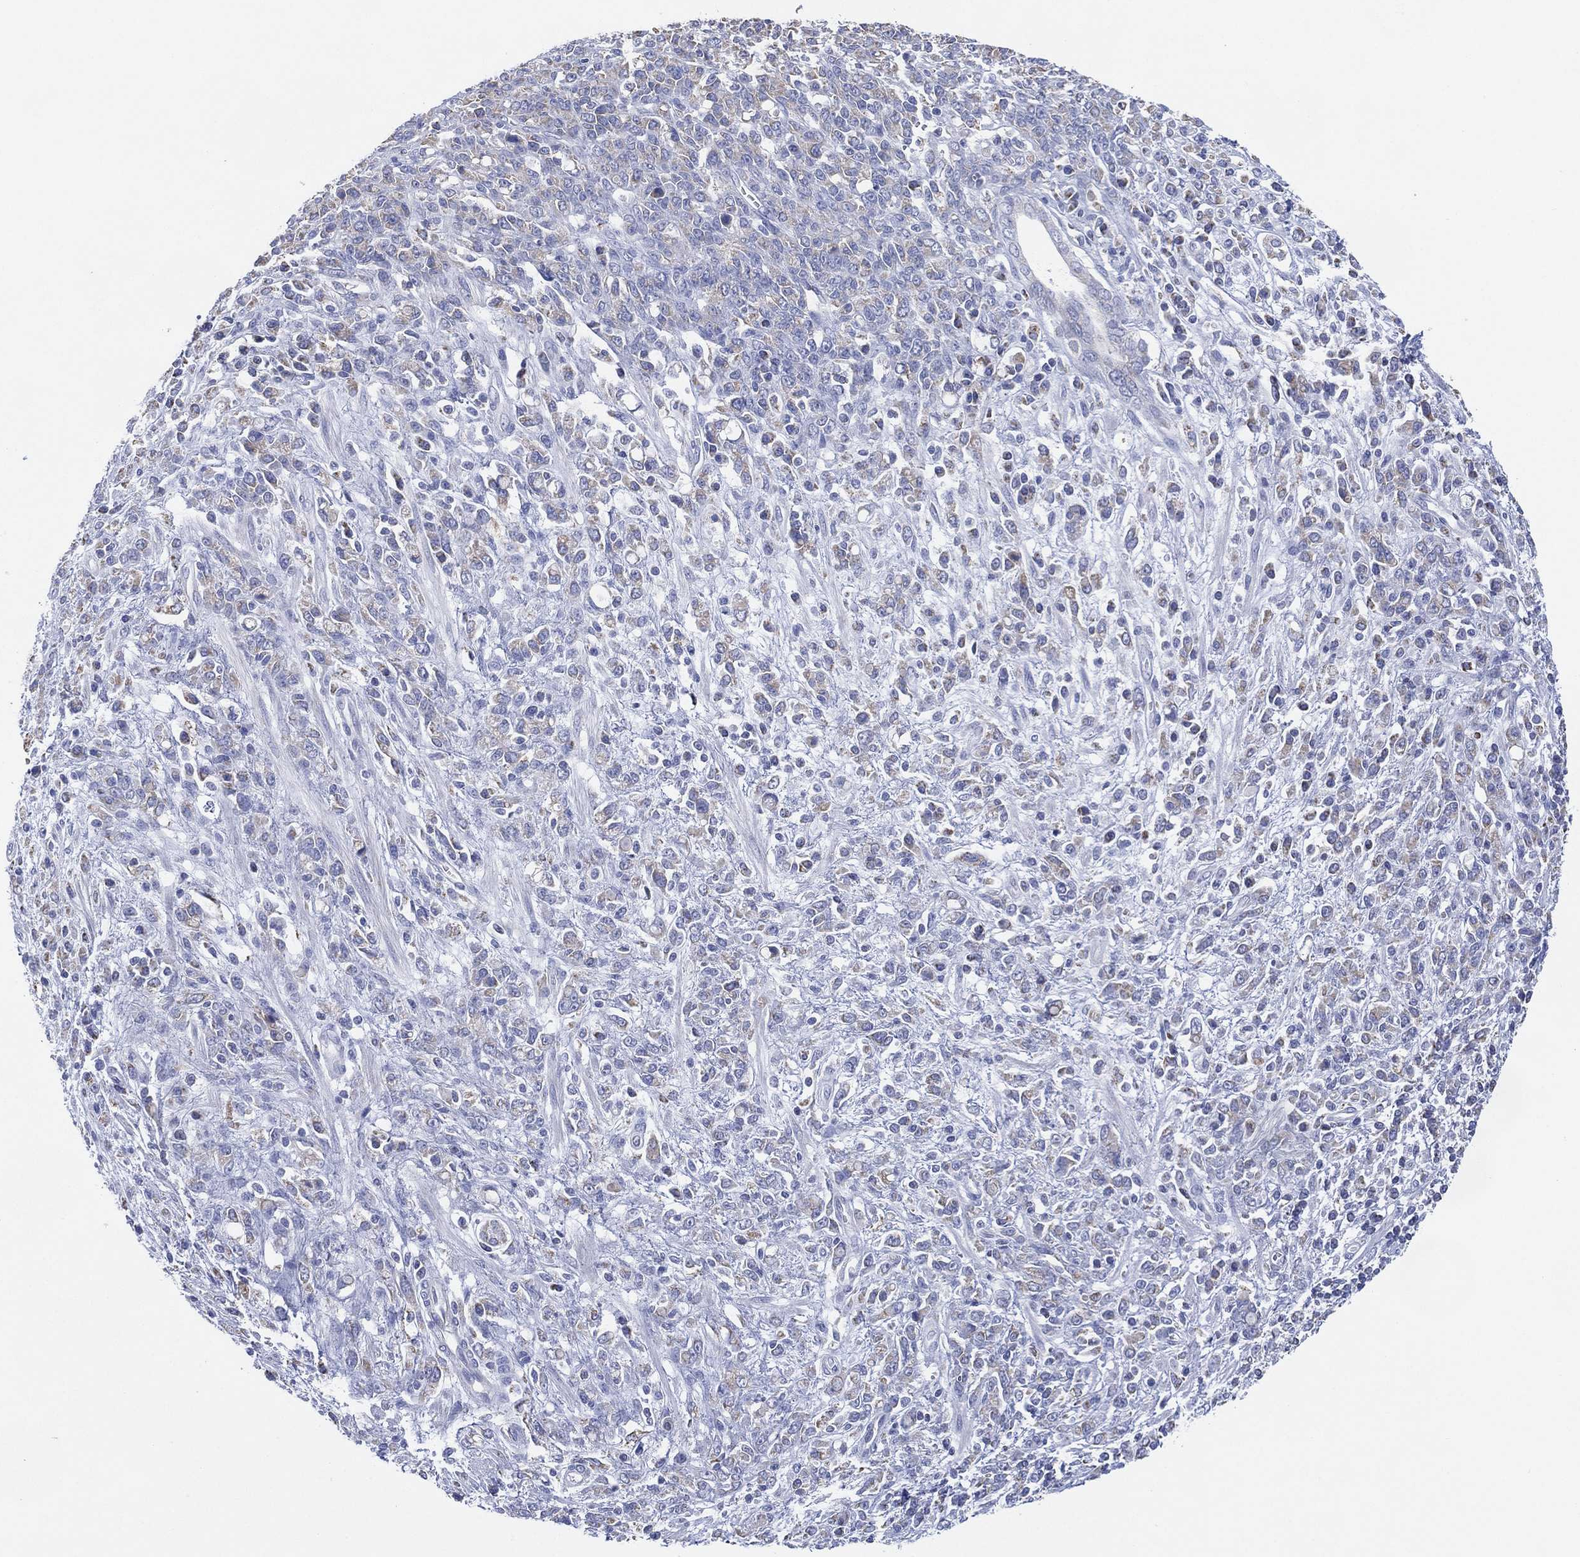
{"staining": {"intensity": "negative", "quantity": "none", "location": "none"}, "tissue": "stomach cancer", "cell_type": "Tumor cells", "image_type": "cancer", "snomed": [{"axis": "morphology", "description": "Adenocarcinoma, NOS"}, {"axis": "topography", "description": "Stomach"}], "caption": "Stomach cancer (adenocarcinoma) stained for a protein using IHC demonstrates no expression tumor cells.", "gene": "CFTR", "patient": {"sex": "female", "age": 57}}